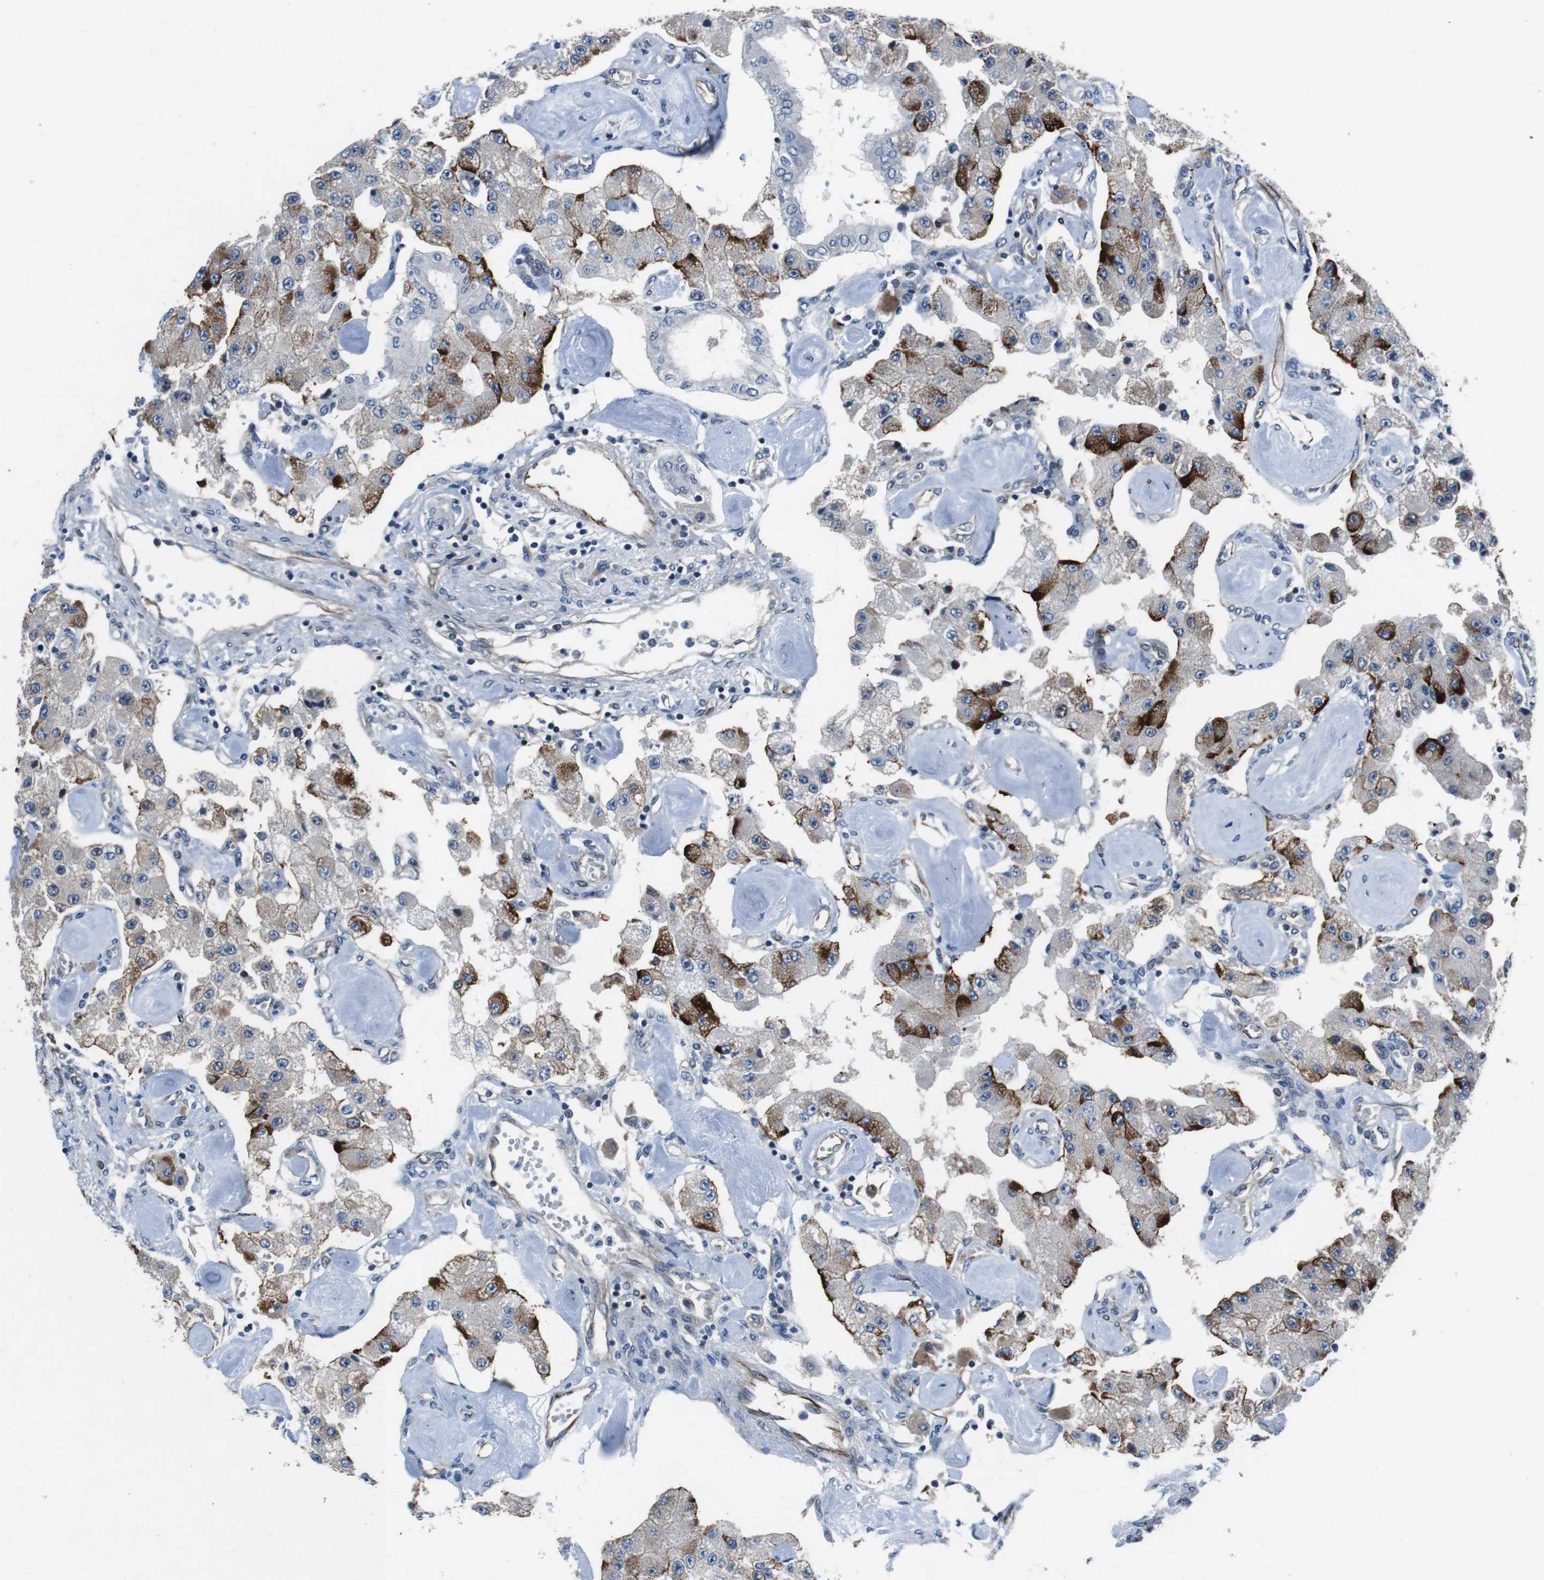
{"staining": {"intensity": "moderate", "quantity": "25%-75%", "location": "cytoplasmic/membranous"}, "tissue": "carcinoid", "cell_type": "Tumor cells", "image_type": "cancer", "snomed": [{"axis": "morphology", "description": "Carcinoid, malignant, NOS"}, {"axis": "topography", "description": "Pancreas"}], "caption": "Carcinoid stained with immunohistochemistry (IHC) reveals moderate cytoplasmic/membranous positivity in about 25%-75% of tumor cells.", "gene": "LRRC49", "patient": {"sex": "male", "age": 41}}